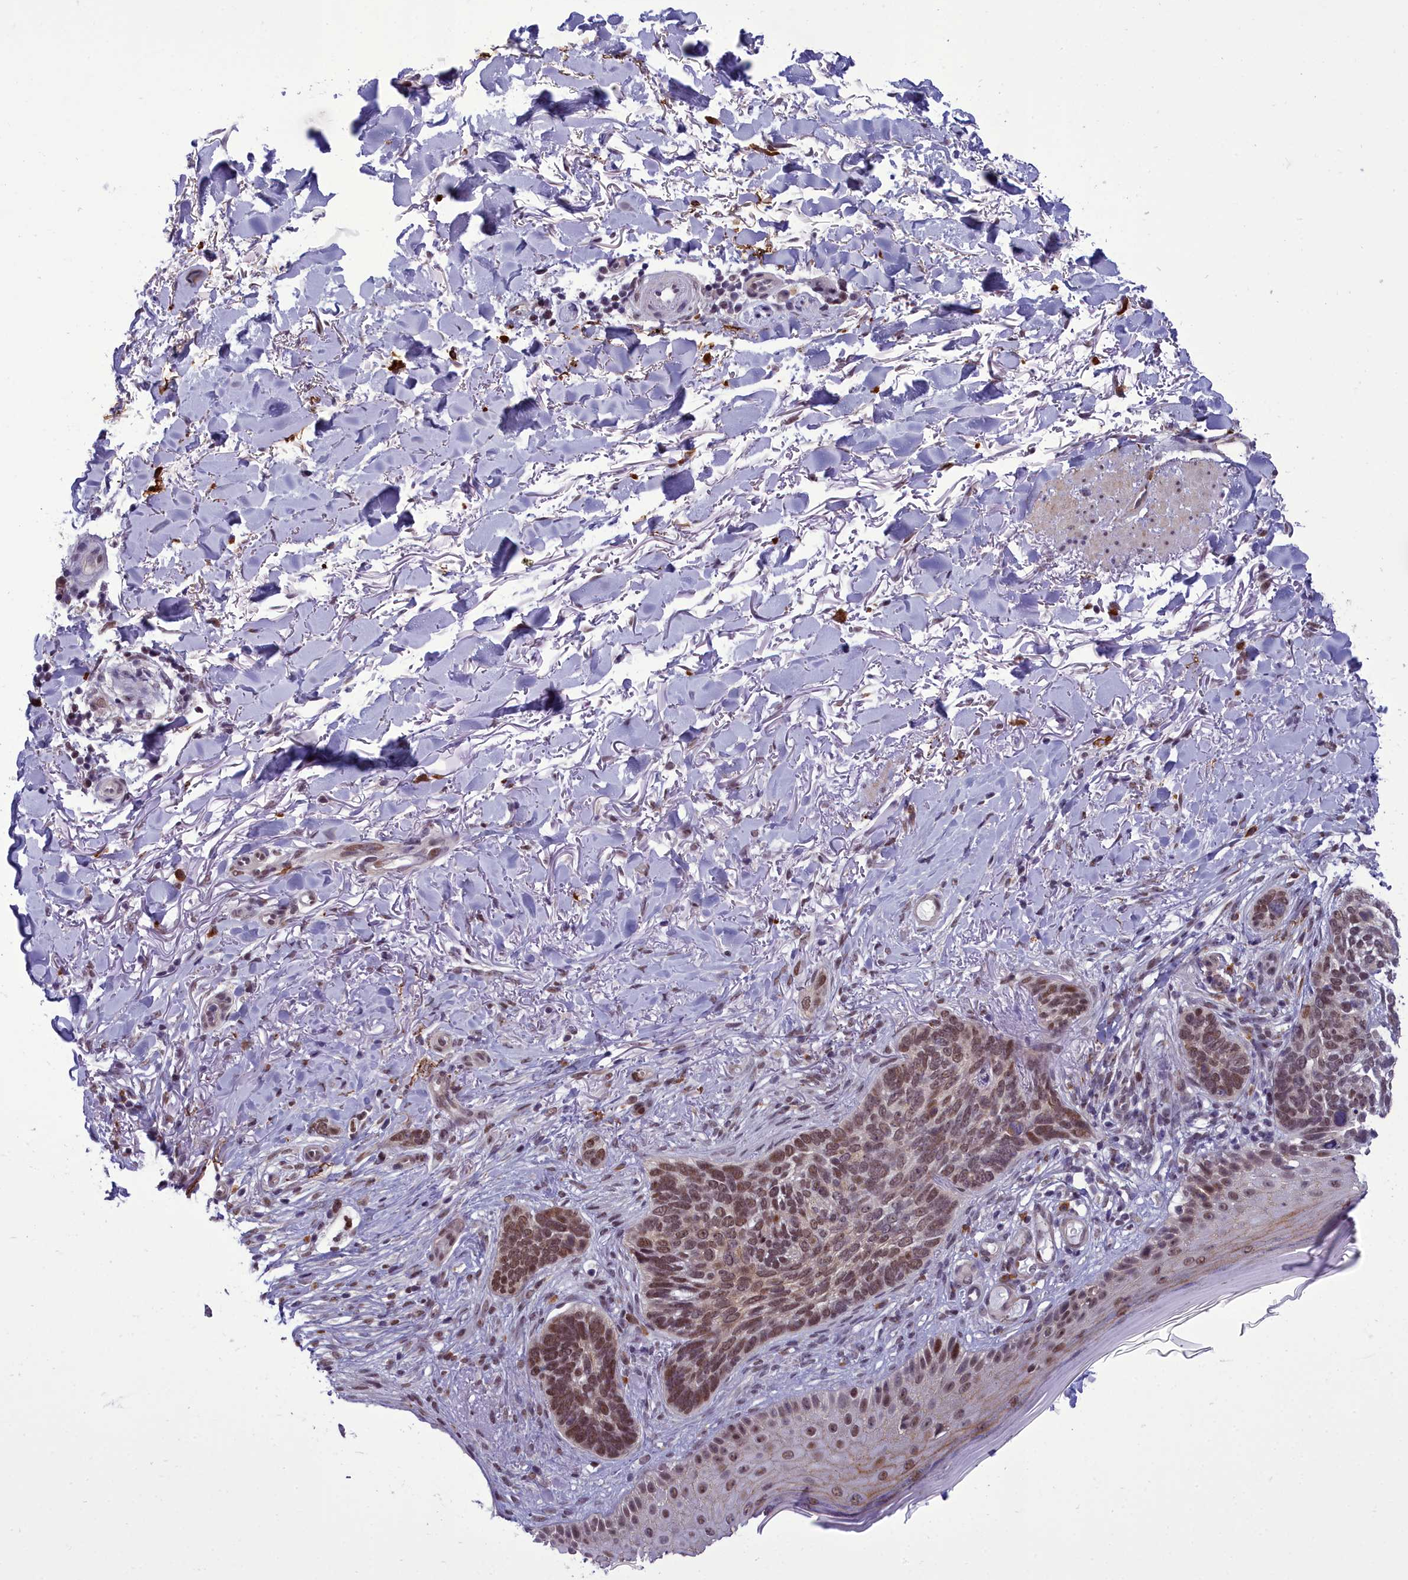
{"staining": {"intensity": "moderate", "quantity": ">75%", "location": "nuclear"}, "tissue": "skin cancer", "cell_type": "Tumor cells", "image_type": "cancer", "snomed": [{"axis": "morphology", "description": "Normal tissue, NOS"}, {"axis": "morphology", "description": "Basal cell carcinoma"}, {"axis": "topography", "description": "Skin"}], "caption": "Immunohistochemical staining of human basal cell carcinoma (skin) displays medium levels of moderate nuclear protein expression in about >75% of tumor cells.", "gene": "CEACAM19", "patient": {"sex": "female", "age": 67}}